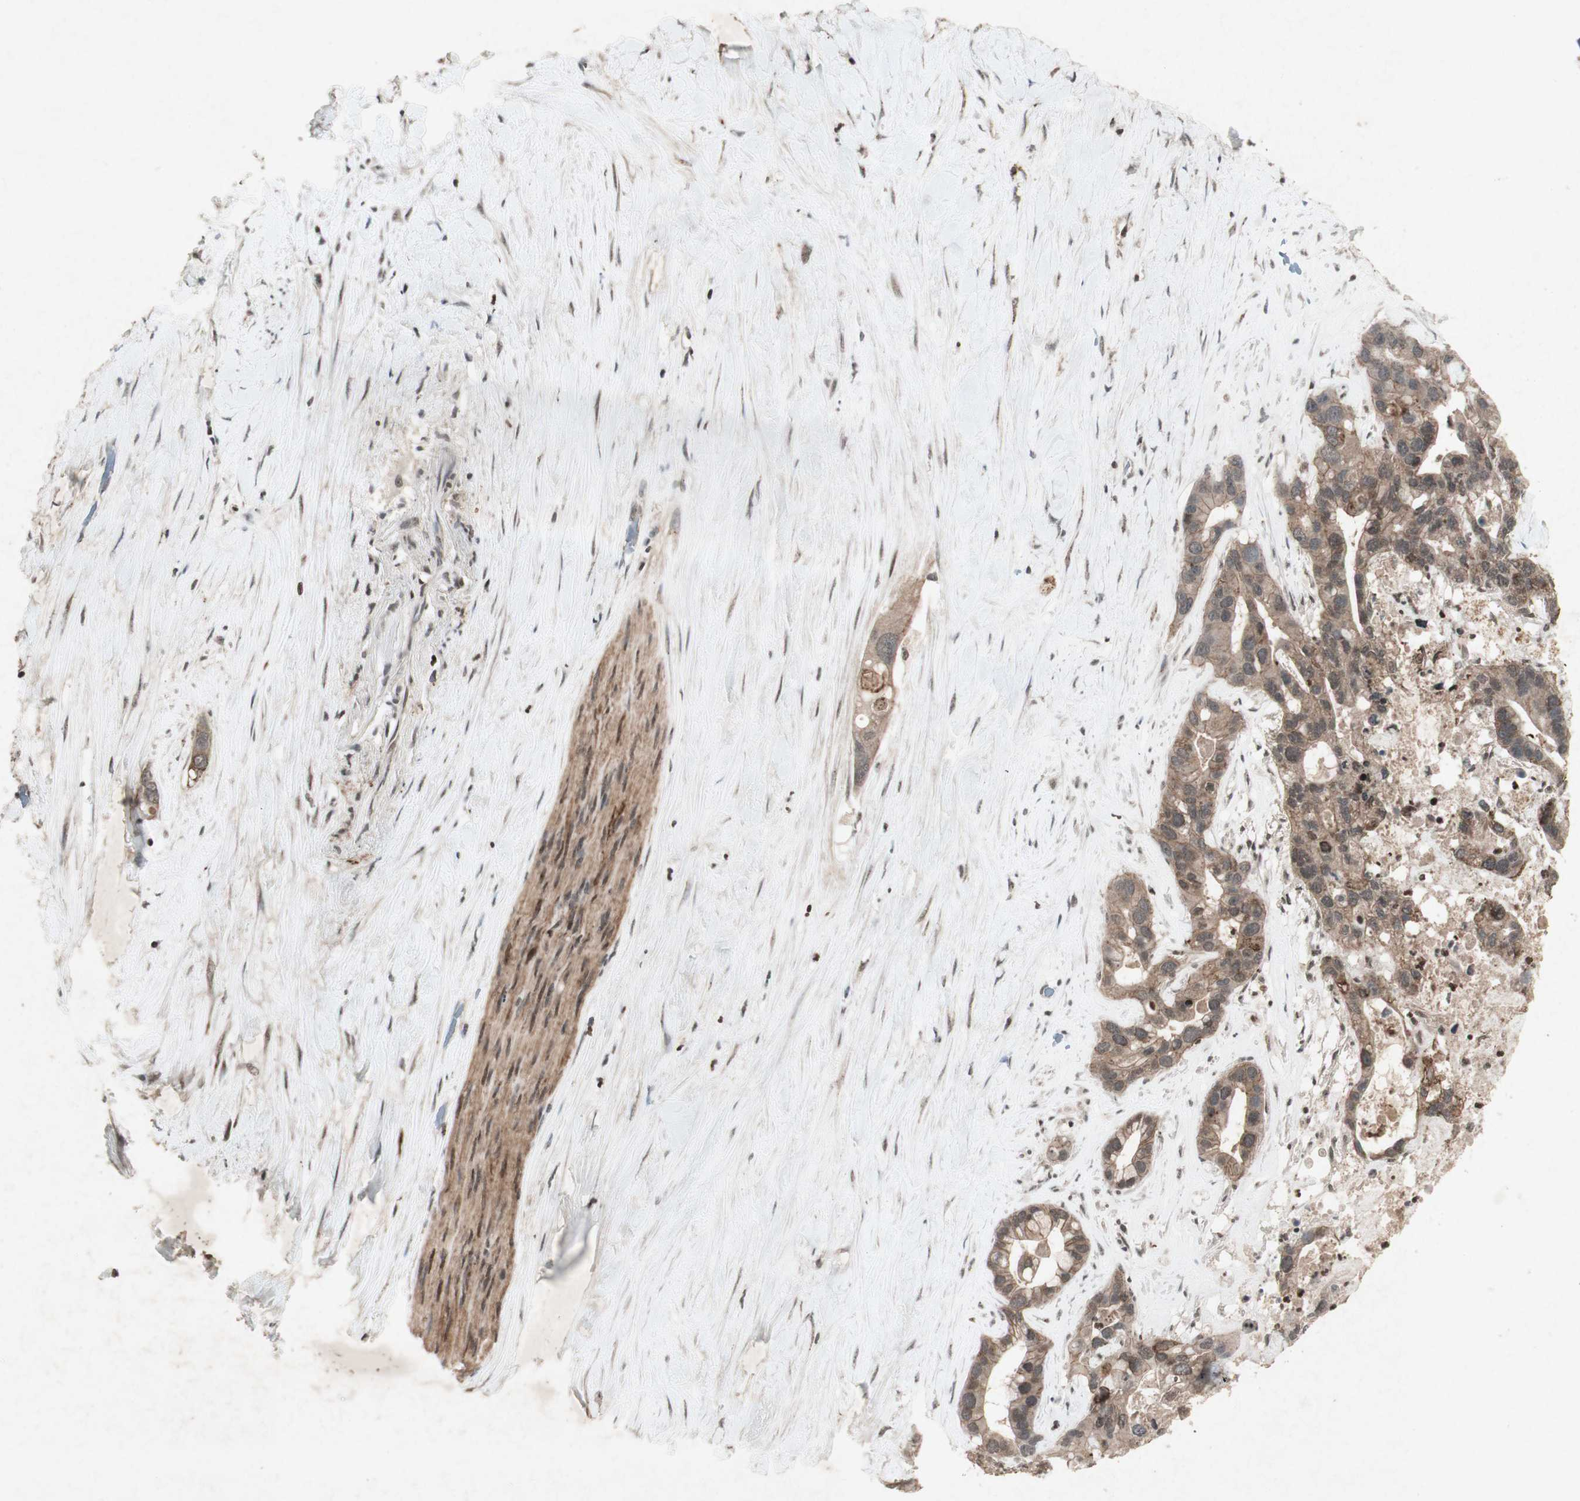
{"staining": {"intensity": "weak", "quantity": ">75%", "location": "cytoplasmic/membranous"}, "tissue": "liver cancer", "cell_type": "Tumor cells", "image_type": "cancer", "snomed": [{"axis": "morphology", "description": "Cholangiocarcinoma"}, {"axis": "topography", "description": "Liver"}], "caption": "Protein staining of liver cancer tissue shows weak cytoplasmic/membranous staining in about >75% of tumor cells.", "gene": "PLXNA1", "patient": {"sex": "female", "age": 65}}